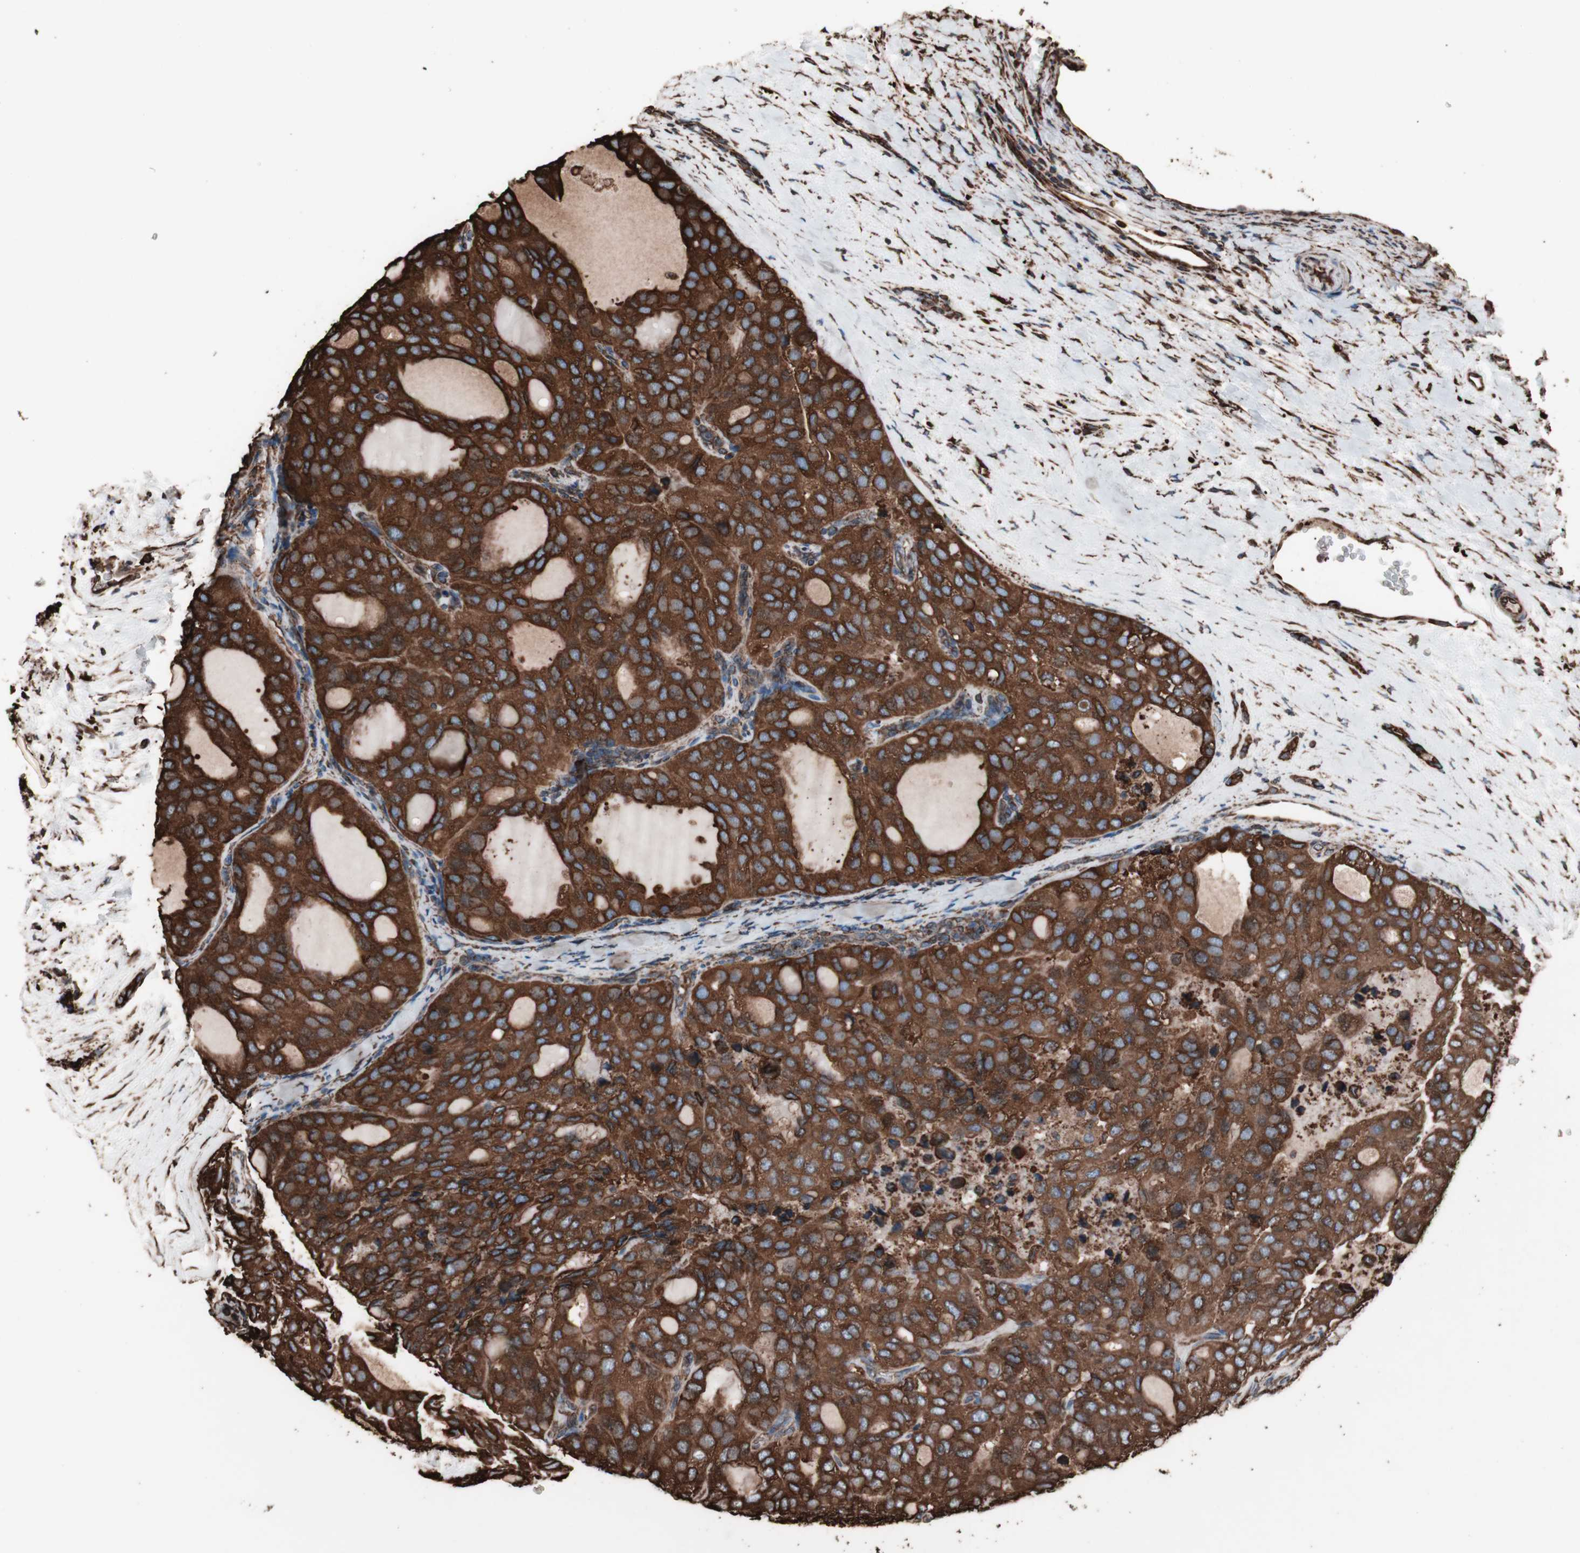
{"staining": {"intensity": "strong", "quantity": ">75%", "location": "cytoplasmic/membranous"}, "tissue": "thyroid cancer", "cell_type": "Tumor cells", "image_type": "cancer", "snomed": [{"axis": "morphology", "description": "Follicular adenoma carcinoma, NOS"}, {"axis": "topography", "description": "Thyroid gland"}], "caption": "High-power microscopy captured an immunohistochemistry photomicrograph of thyroid follicular adenoma carcinoma, revealing strong cytoplasmic/membranous staining in about >75% of tumor cells.", "gene": "HSP90B1", "patient": {"sex": "male", "age": 75}}